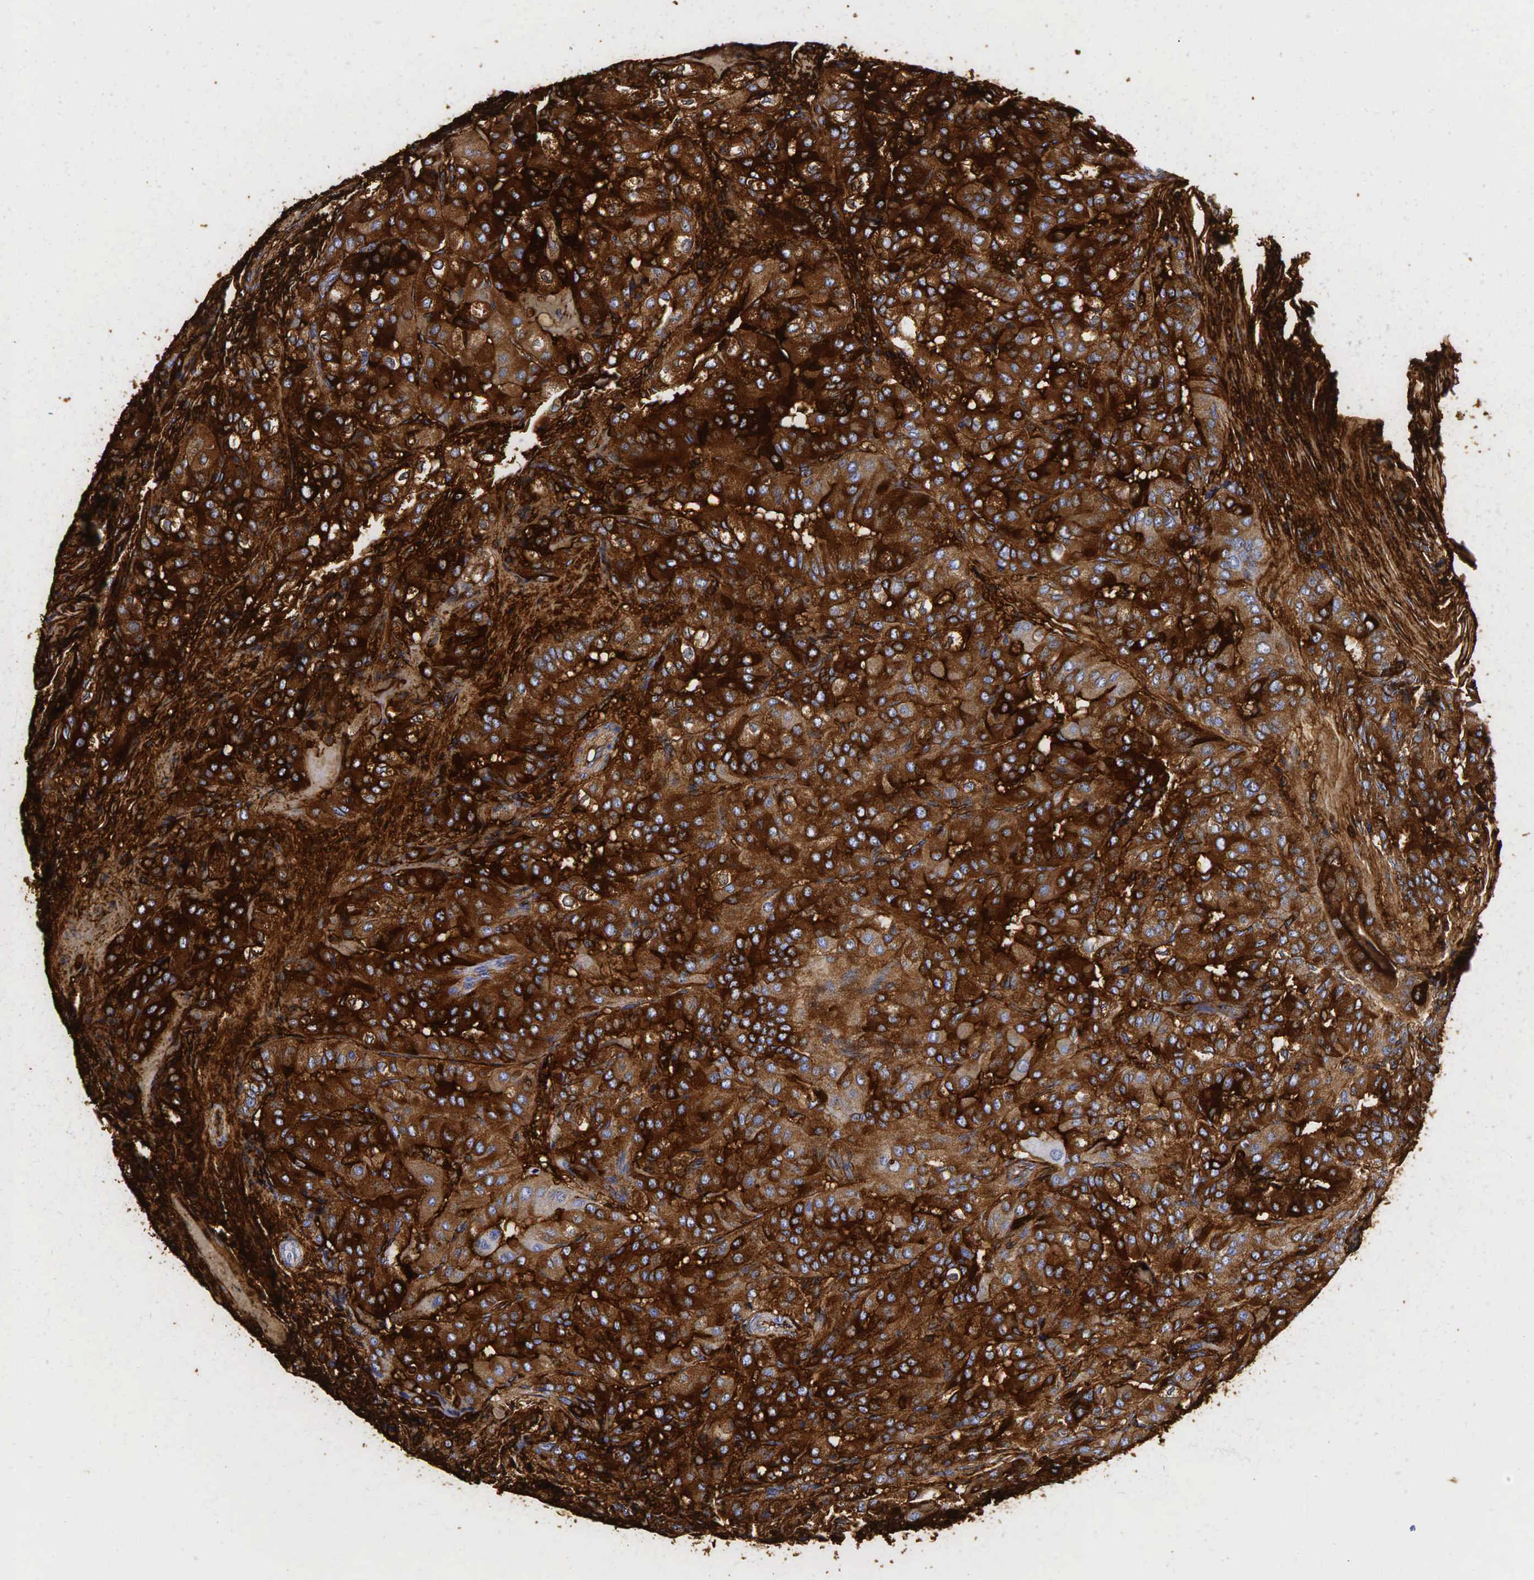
{"staining": {"intensity": "strong", "quantity": ">75%", "location": "cytoplasmic/membranous"}, "tissue": "thyroid cancer", "cell_type": "Tumor cells", "image_type": "cancer", "snomed": [{"axis": "morphology", "description": "Papillary adenocarcinoma, NOS"}, {"axis": "topography", "description": "Thyroid gland"}], "caption": "High-power microscopy captured an immunohistochemistry micrograph of thyroid cancer, revealing strong cytoplasmic/membranous staining in approximately >75% of tumor cells.", "gene": "TG", "patient": {"sex": "female", "age": 71}}